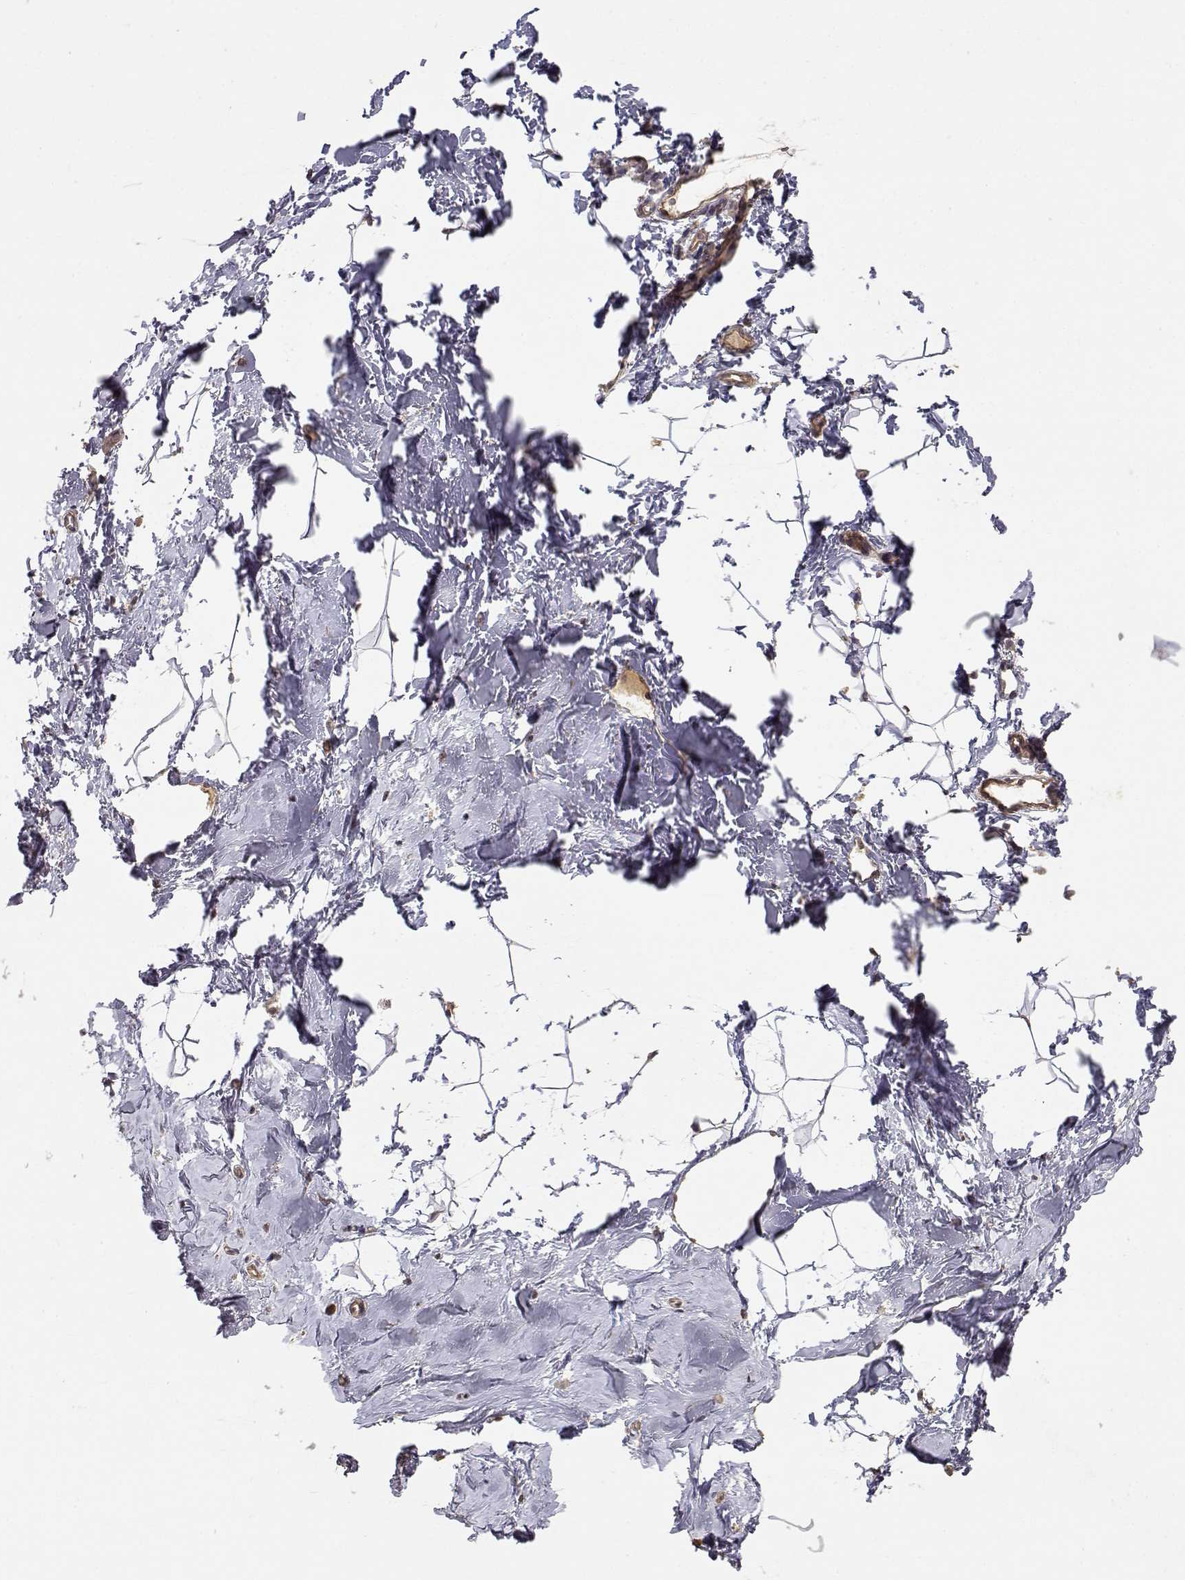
{"staining": {"intensity": "negative", "quantity": "none", "location": "none"}, "tissue": "breast", "cell_type": "Adipocytes", "image_type": "normal", "snomed": [{"axis": "morphology", "description": "Normal tissue, NOS"}, {"axis": "topography", "description": "Breast"}], "caption": "Micrograph shows no significant protein positivity in adipocytes of unremarkable breast.", "gene": "PICK1", "patient": {"sex": "female", "age": 32}}